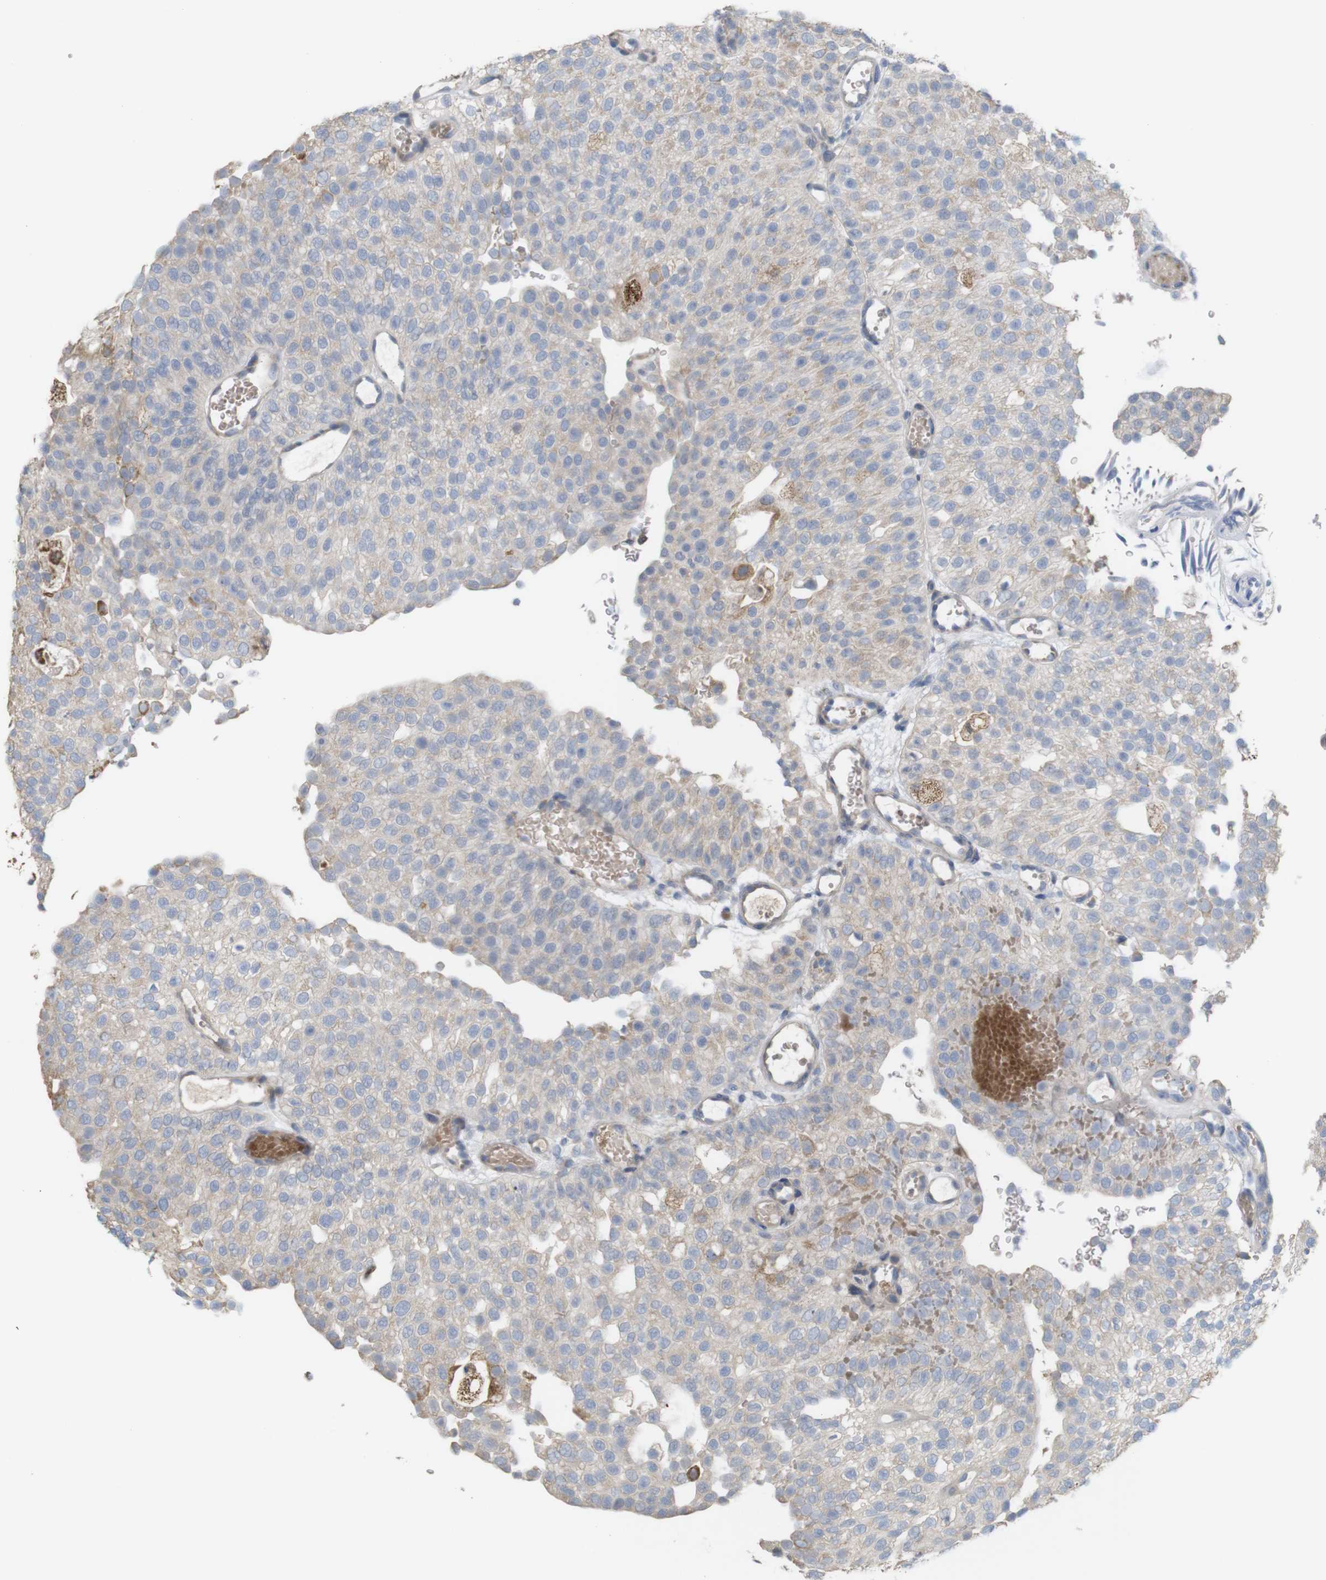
{"staining": {"intensity": "weak", "quantity": ">75%", "location": "cytoplasmic/membranous"}, "tissue": "urothelial cancer", "cell_type": "Tumor cells", "image_type": "cancer", "snomed": [{"axis": "morphology", "description": "Urothelial carcinoma, Low grade"}, {"axis": "topography", "description": "Urinary bladder"}], "caption": "Protein expression by immunohistochemistry (IHC) shows weak cytoplasmic/membranous positivity in about >75% of tumor cells in urothelial carcinoma (low-grade).", "gene": "PTPRR", "patient": {"sex": "male", "age": 78}}